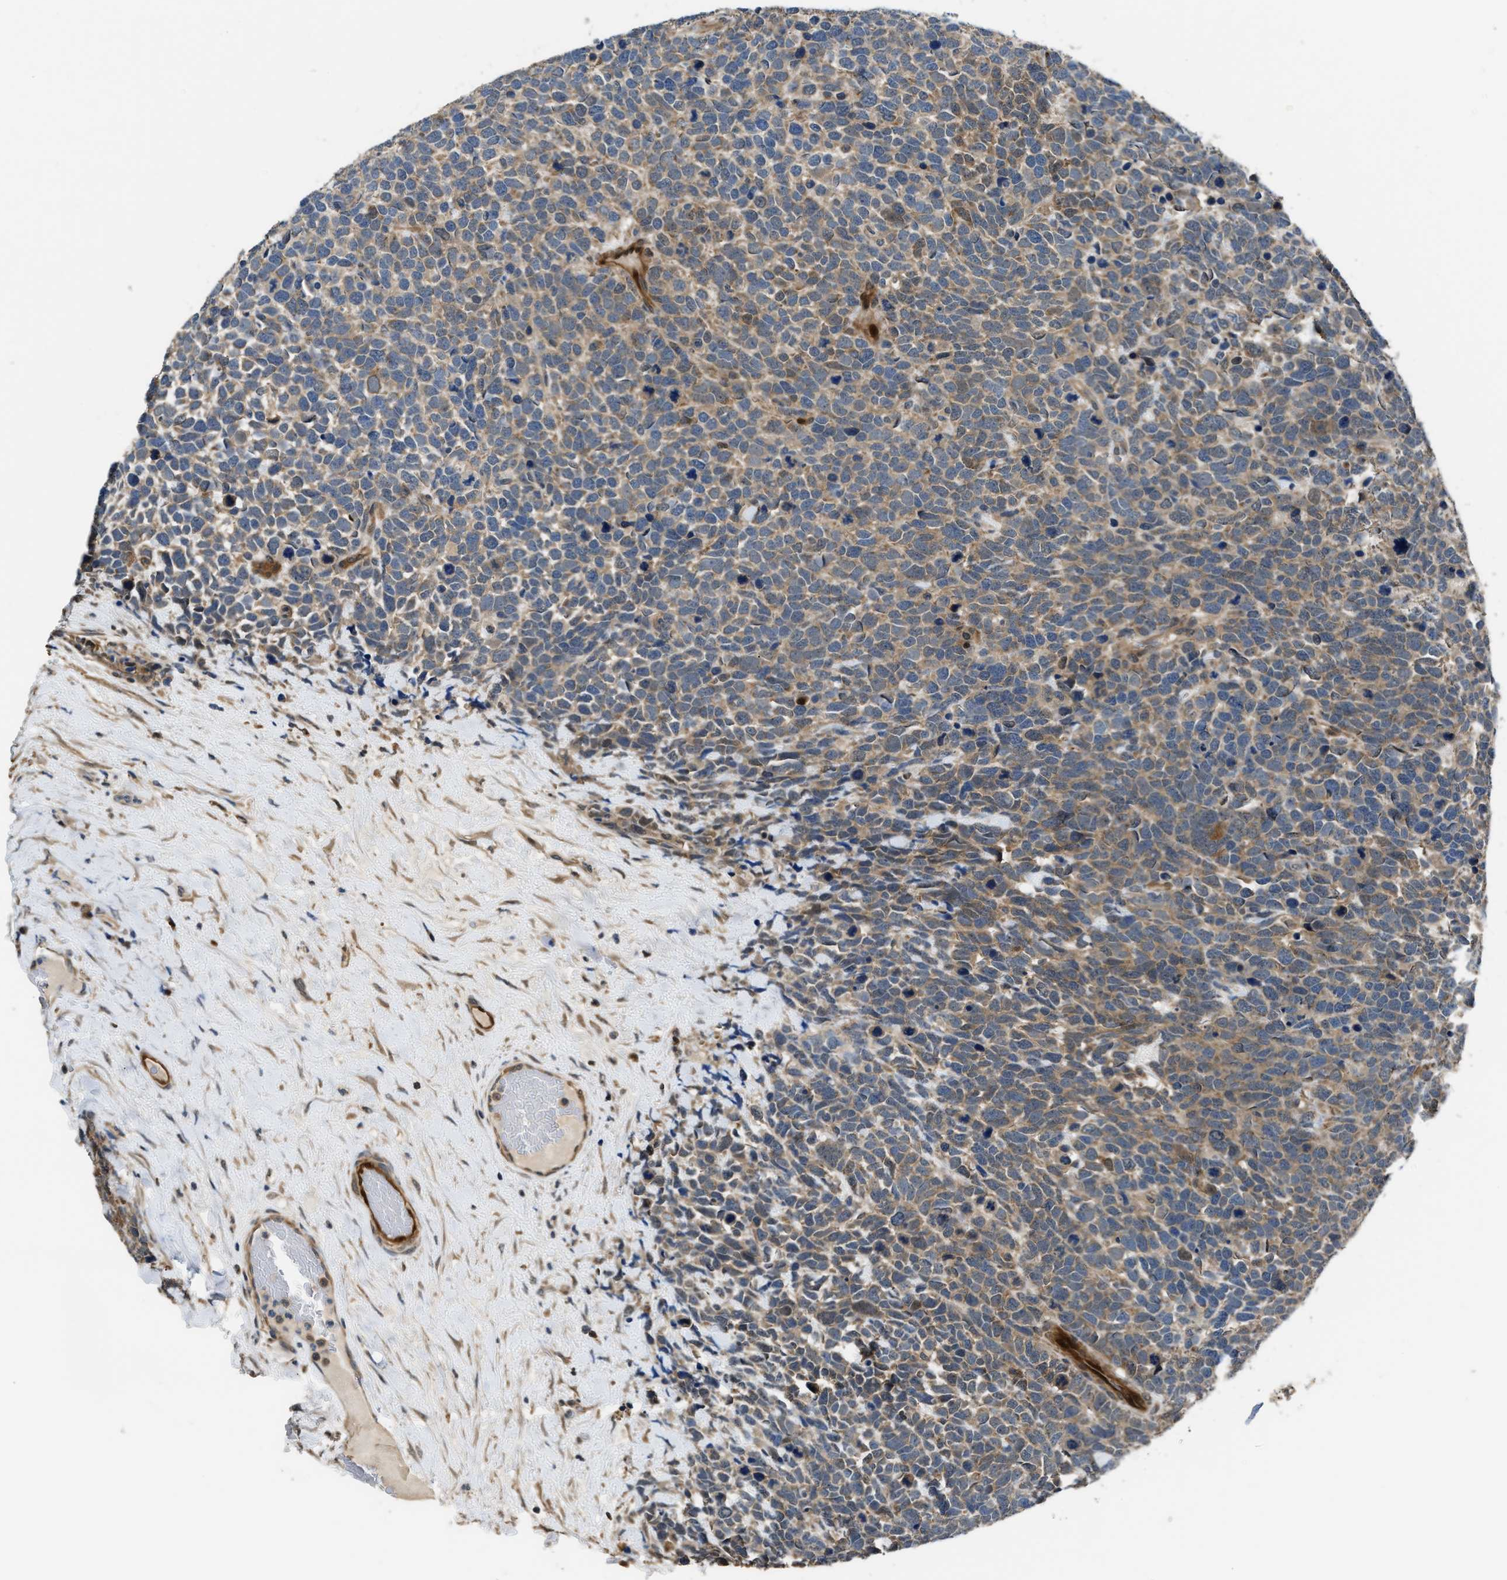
{"staining": {"intensity": "moderate", "quantity": ">75%", "location": "cytoplasmic/membranous"}, "tissue": "urothelial cancer", "cell_type": "Tumor cells", "image_type": "cancer", "snomed": [{"axis": "morphology", "description": "Urothelial carcinoma, High grade"}, {"axis": "topography", "description": "Urinary bladder"}], "caption": "A brown stain labels moderate cytoplasmic/membranous expression of a protein in human high-grade urothelial carcinoma tumor cells.", "gene": "PPA1", "patient": {"sex": "female", "age": 82}}